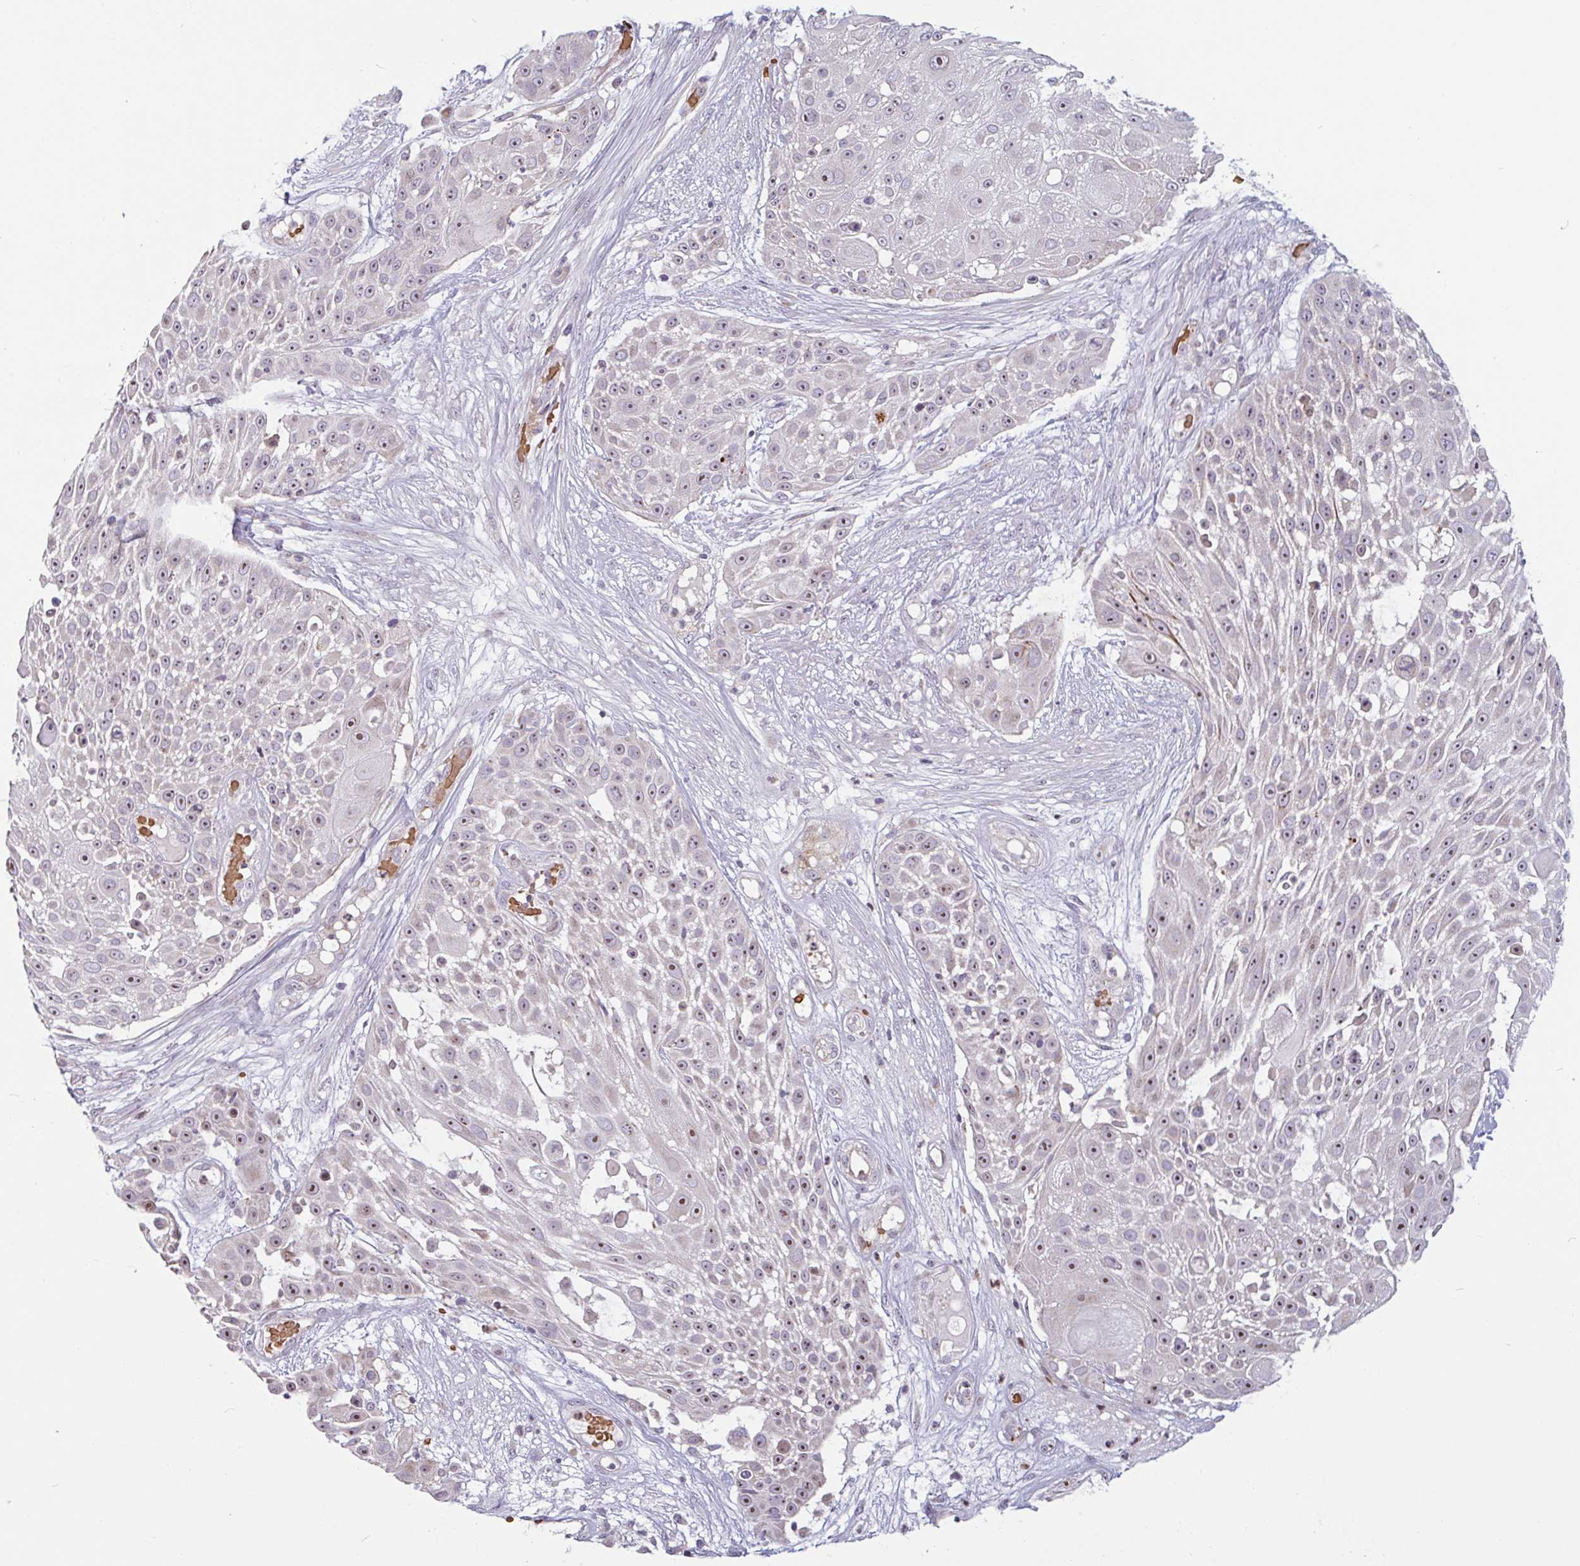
{"staining": {"intensity": "moderate", "quantity": "<25%", "location": "nuclear"}, "tissue": "skin cancer", "cell_type": "Tumor cells", "image_type": "cancer", "snomed": [{"axis": "morphology", "description": "Squamous cell carcinoma, NOS"}, {"axis": "topography", "description": "Skin"}], "caption": "Immunohistochemical staining of human squamous cell carcinoma (skin) displays low levels of moderate nuclear staining in approximately <25% of tumor cells. (IHC, brightfield microscopy, high magnification).", "gene": "TMEM119", "patient": {"sex": "female", "age": 86}}